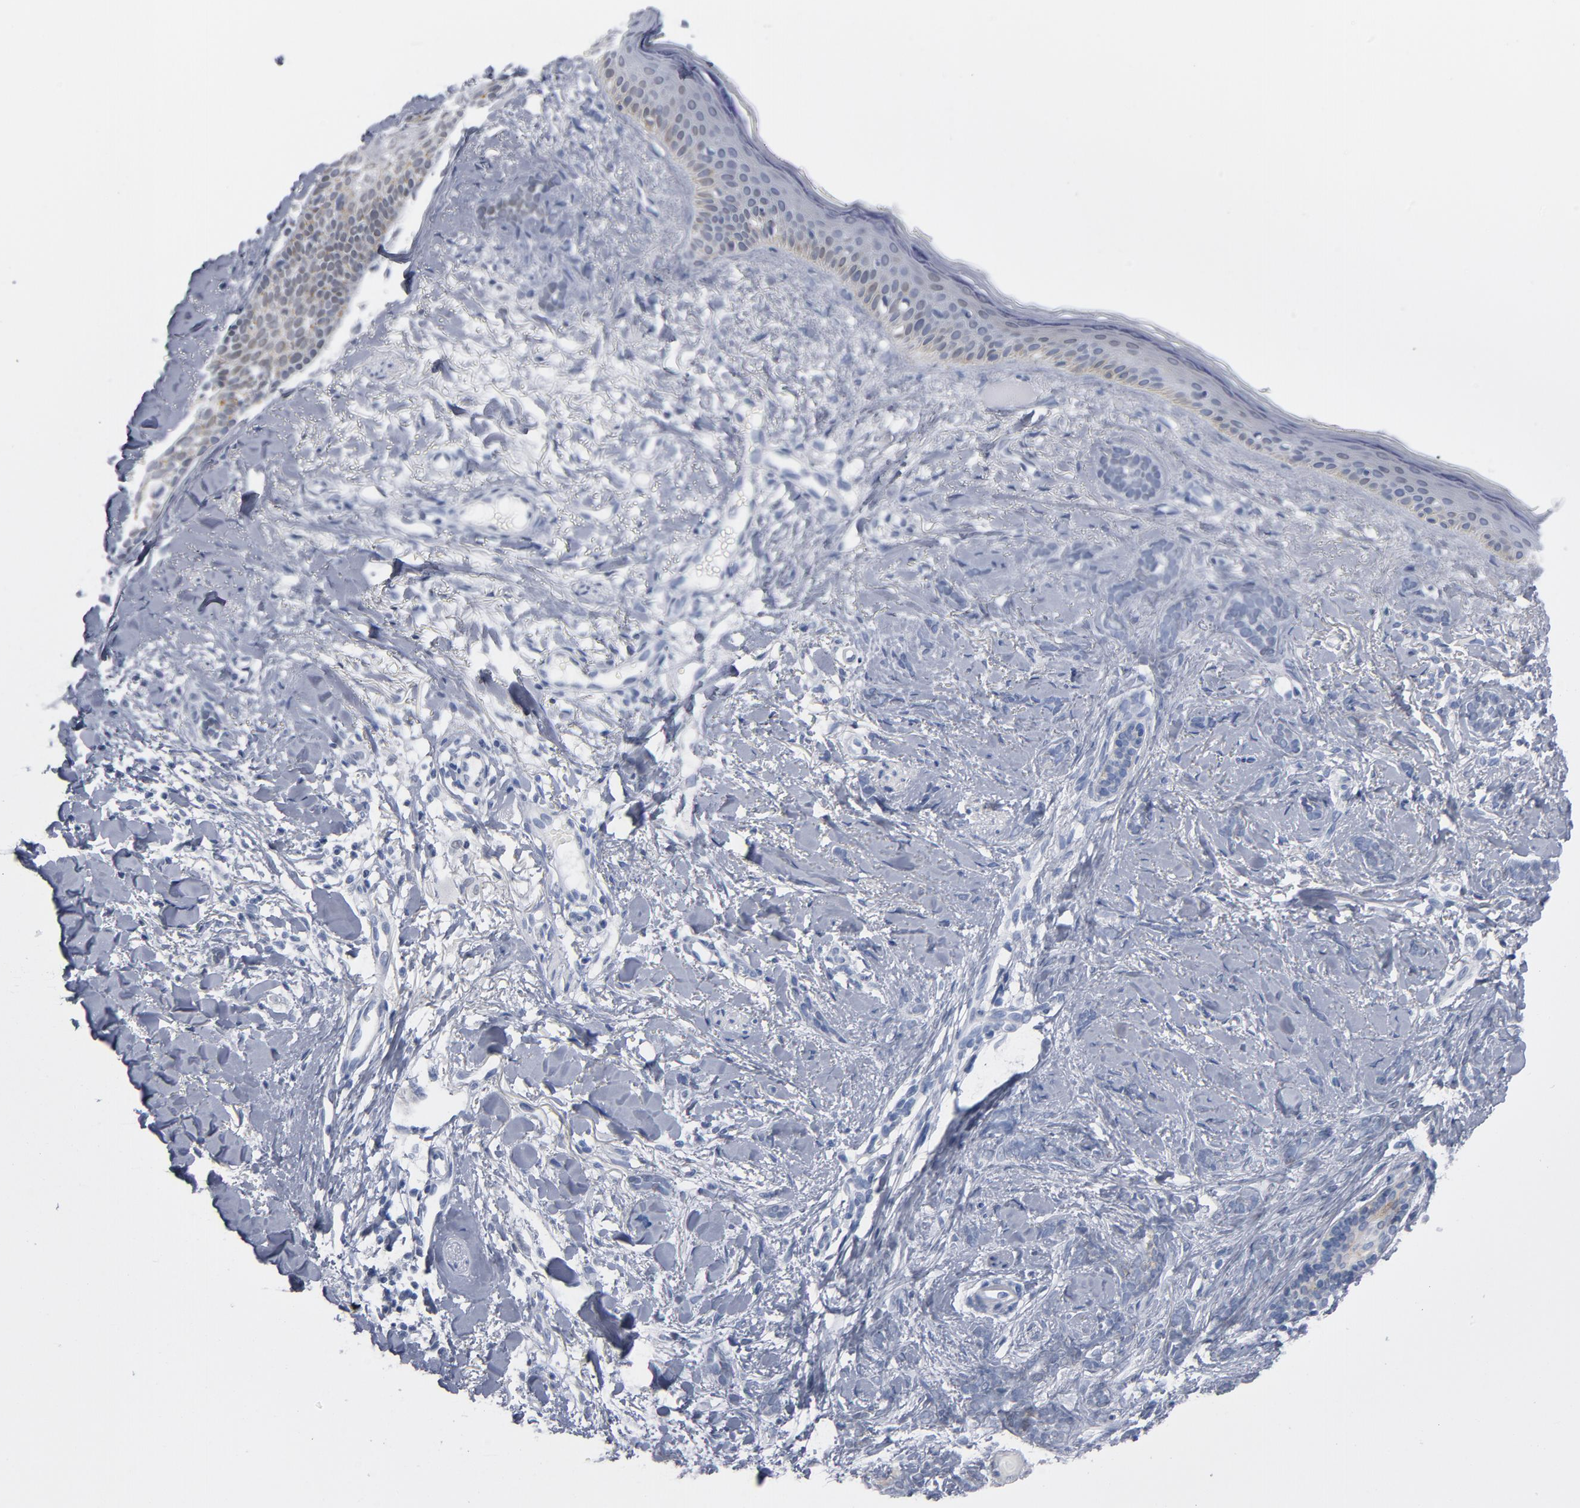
{"staining": {"intensity": "negative", "quantity": "none", "location": "none"}, "tissue": "skin cancer", "cell_type": "Tumor cells", "image_type": "cancer", "snomed": [{"axis": "morphology", "description": "Basal cell carcinoma"}, {"axis": "topography", "description": "Skin"}], "caption": "A photomicrograph of skin cancer (basal cell carcinoma) stained for a protein displays no brown staining in tumor cells.", "gene": "BAP1", "patient": {"sex": "female", "age": 37}}